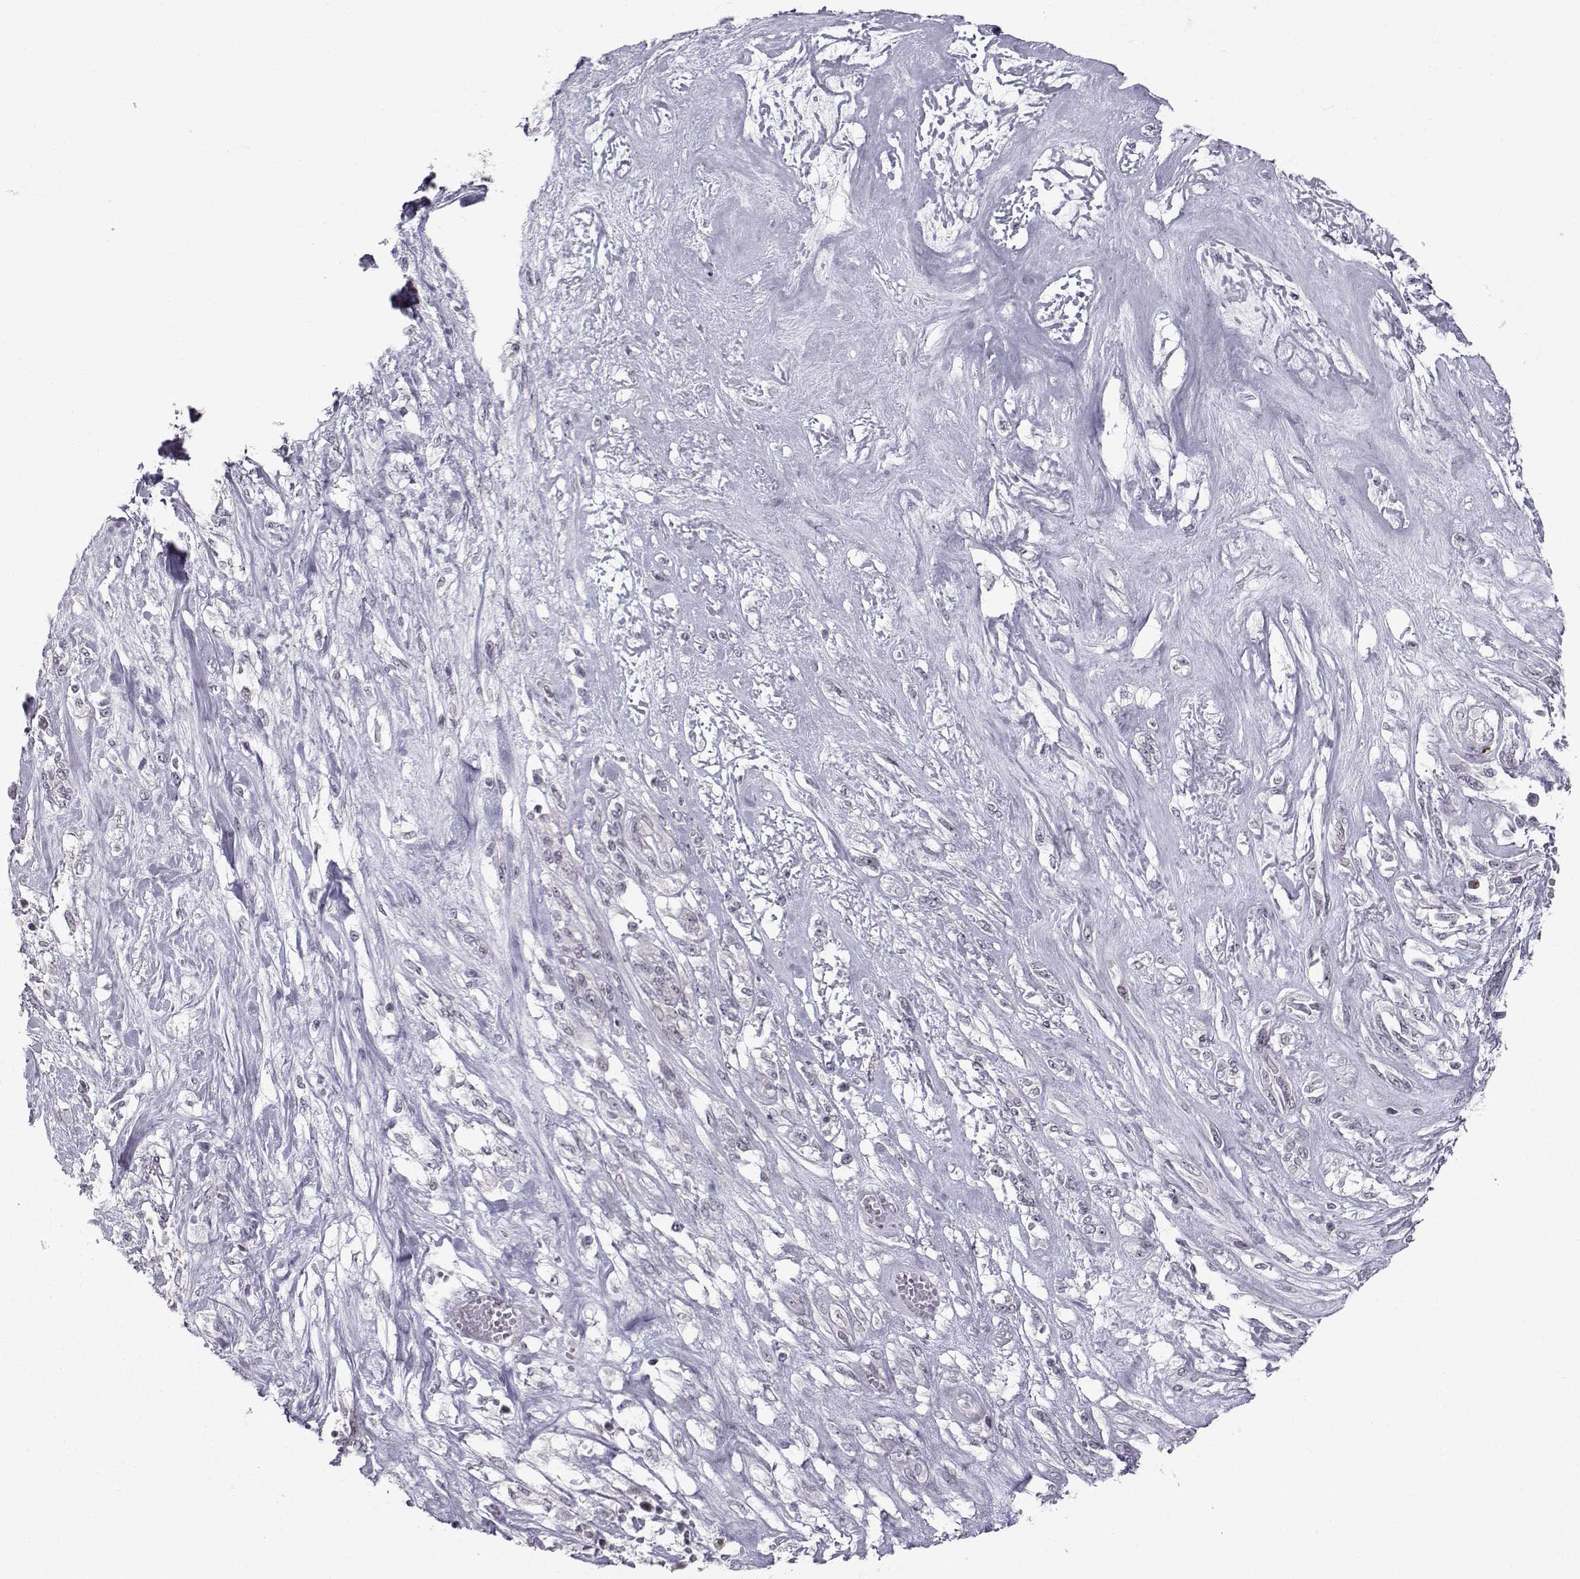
{"staining": {"intensity": "negative", "quantity": "none", "location": "none"}, "tissue": "melanoma", "cell_type": "Tumor cells", "image_type": "cancer", "snomed": [{"axis": "morphology", "description": "Malignant melanoma, NOS"}, {"axis": "topography", "description": "Skin"}], "caption": "Immunohistochemistry of human malignant melanoma demonstrates no positivity in tumor cells.", "gene": "MARCHF4", "patient": {"sex": "female", "age": 91}}